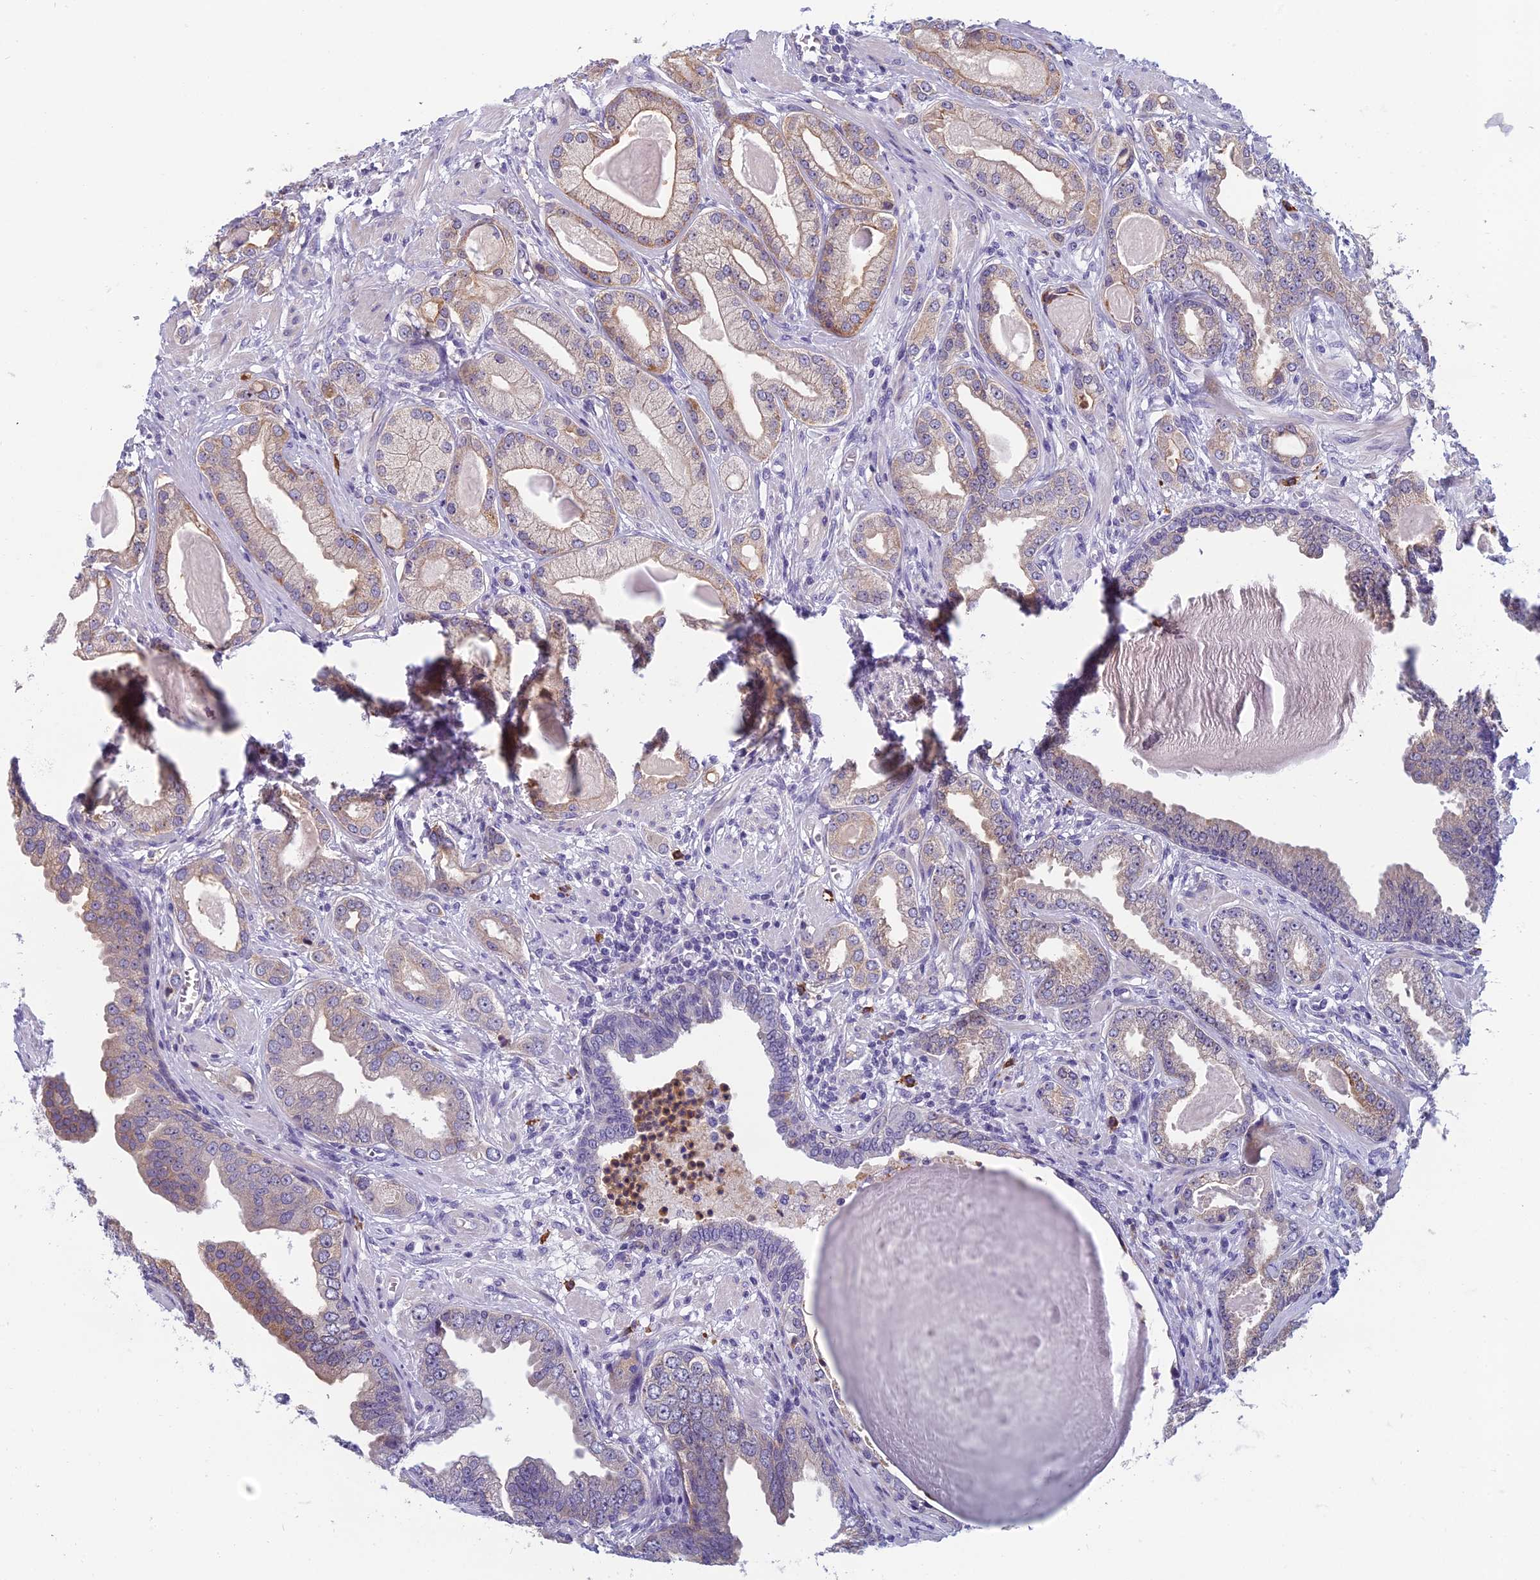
{"staining": {"intensity": "moderate", "quantity": "25%-75%", "location": "cytoplasmic/membranous,nuclear"}, "tissue": "prostate cancer", "cell_type": "Tumor cells", "image_type": "cancer", "snomed": [{"axis": "morphology", "description": "Adenocarcinoma, Low grade"}, {"axis": "topography", "description": "Prostate"}], "caption": "Prostate cancer (adenocarcinoma (low-grade)) tissue exhibits moderate cytoplasmic/membranous and nuclear positivity in approximately 25%-75% of tumor cells, visualized by immunohistochemistry.", "gene": "NOC2L", "patient": {"sex": "male", "age": 64}}